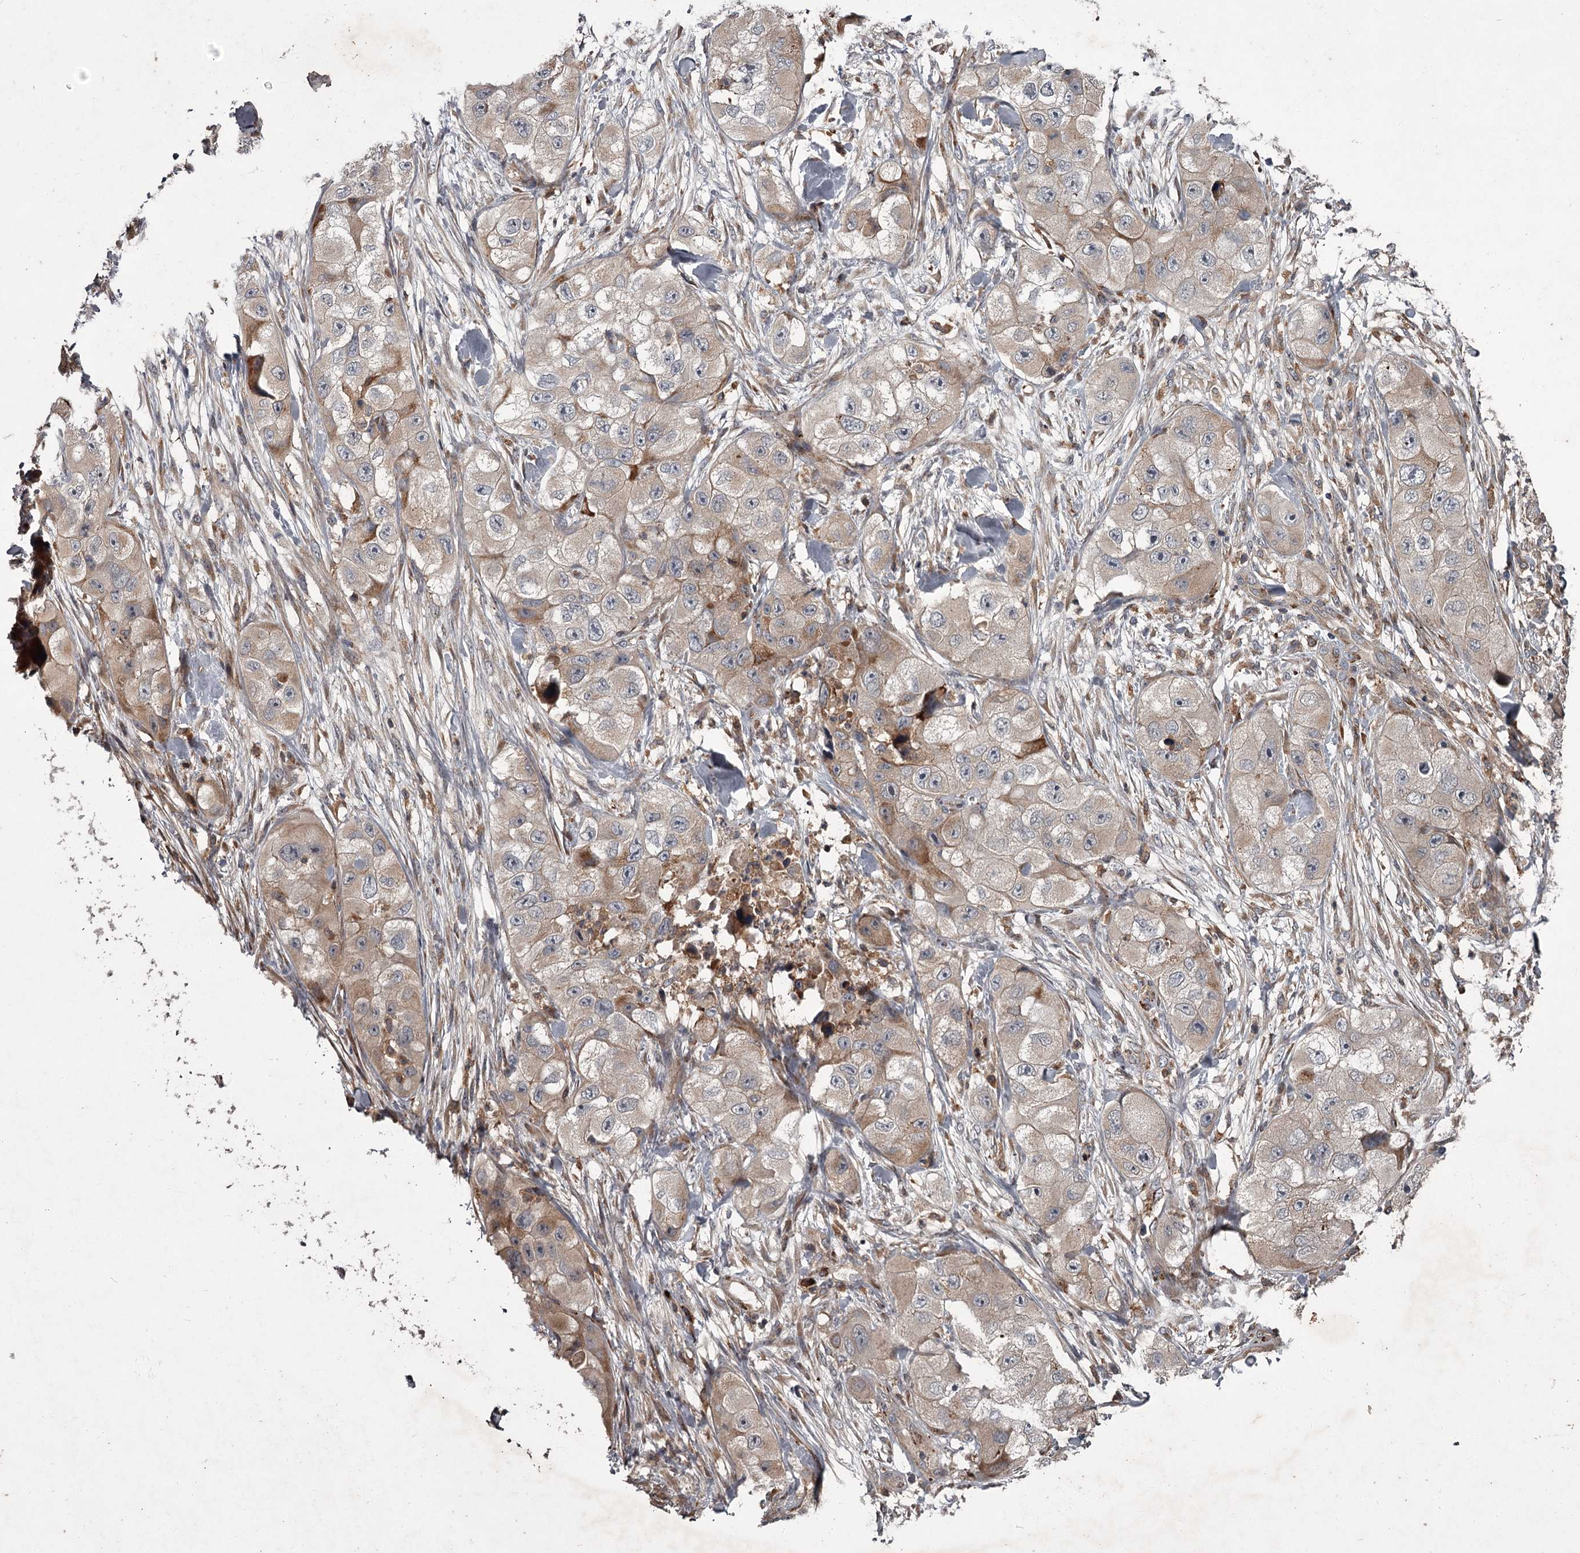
{"staining": {"intensity": "weak", "quantity": "25%-75%", "location": "cytoplasmic/membranous"}, "tissue": "skin cancer", "cell_type": "Tumor cells", "image_type": "cancer", "snomed": [{"axis": "morphology", "description": "Squamous cell carcinoma, NOS"}, {"axis": "topography", "description": "Skin"}, {"axis": "topography", "description": "Subcutis"}], "caption": "Skin cancer stained with a brown dye displays weak cytoplasmic/membranous positive staining in approximately 25%-75% of tumor cells.", "gene": "UNC93B1", "patient": {"sex": "male", "age": 73}}